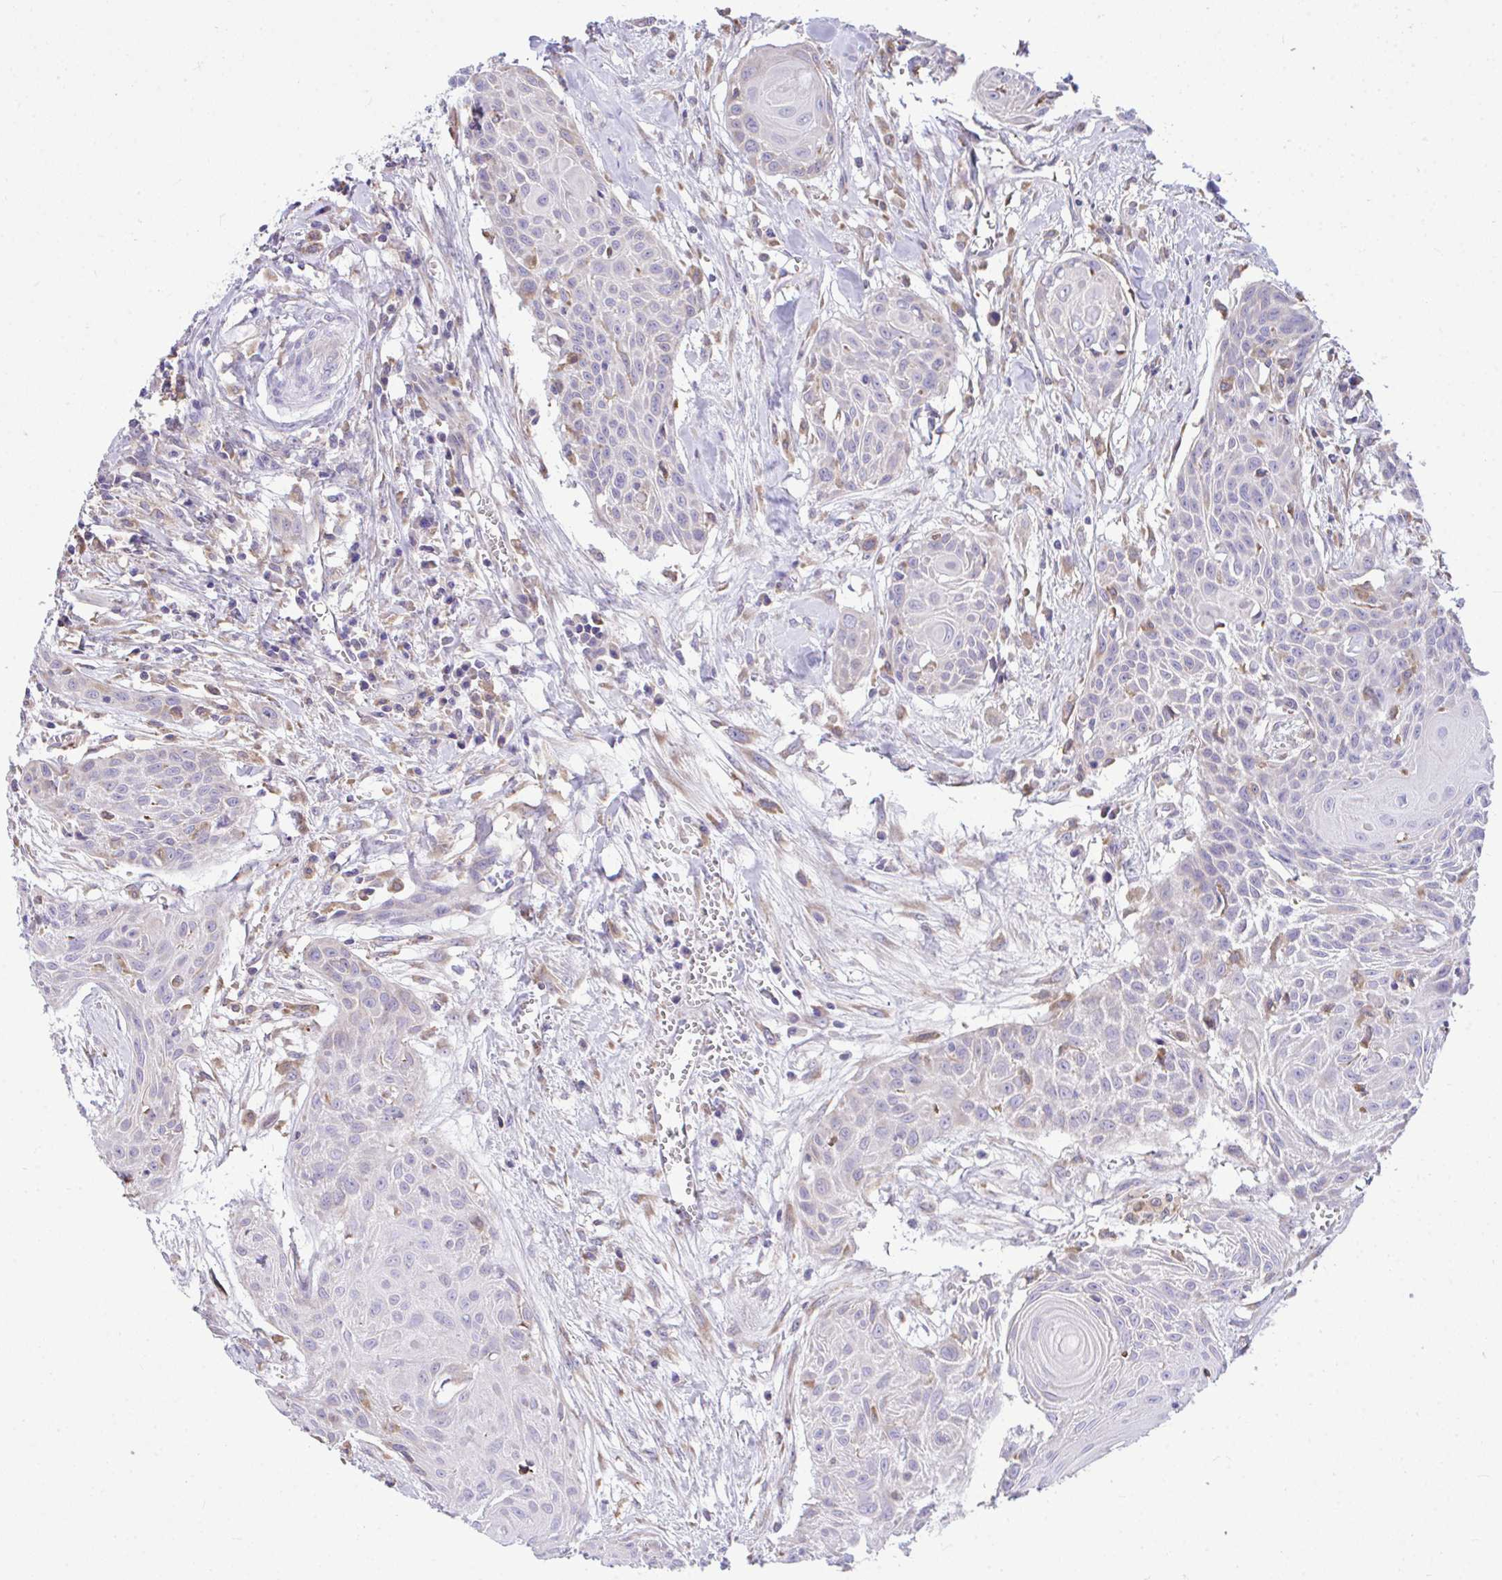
{"staining": {"intensity": "negative", "quantity": "none", "location": "none"}, "tissue": "head and neck cancer", "cell_type": "Tumor cells", "image_type": "cancer", "snomed": [{"axis": "morphology", "description": "Squamous cell carcinoma, NOS"}, {"axis": "topography", "description": "Lymph node"}, {"axis": "topography", "description": "Salivary gland"}, {"axis": "topography", "description": "Head-Neck"}], "caption": "Immunohistochemistry (IHC) histopathology image of neoplastic tissue: human head and neck cancer (squamous cell carcinoma) stained with DAB reveals no significant protein positivity in tumor cells.", "gene": "PIGK", "patient": {"sex": "female", "age": 74}}